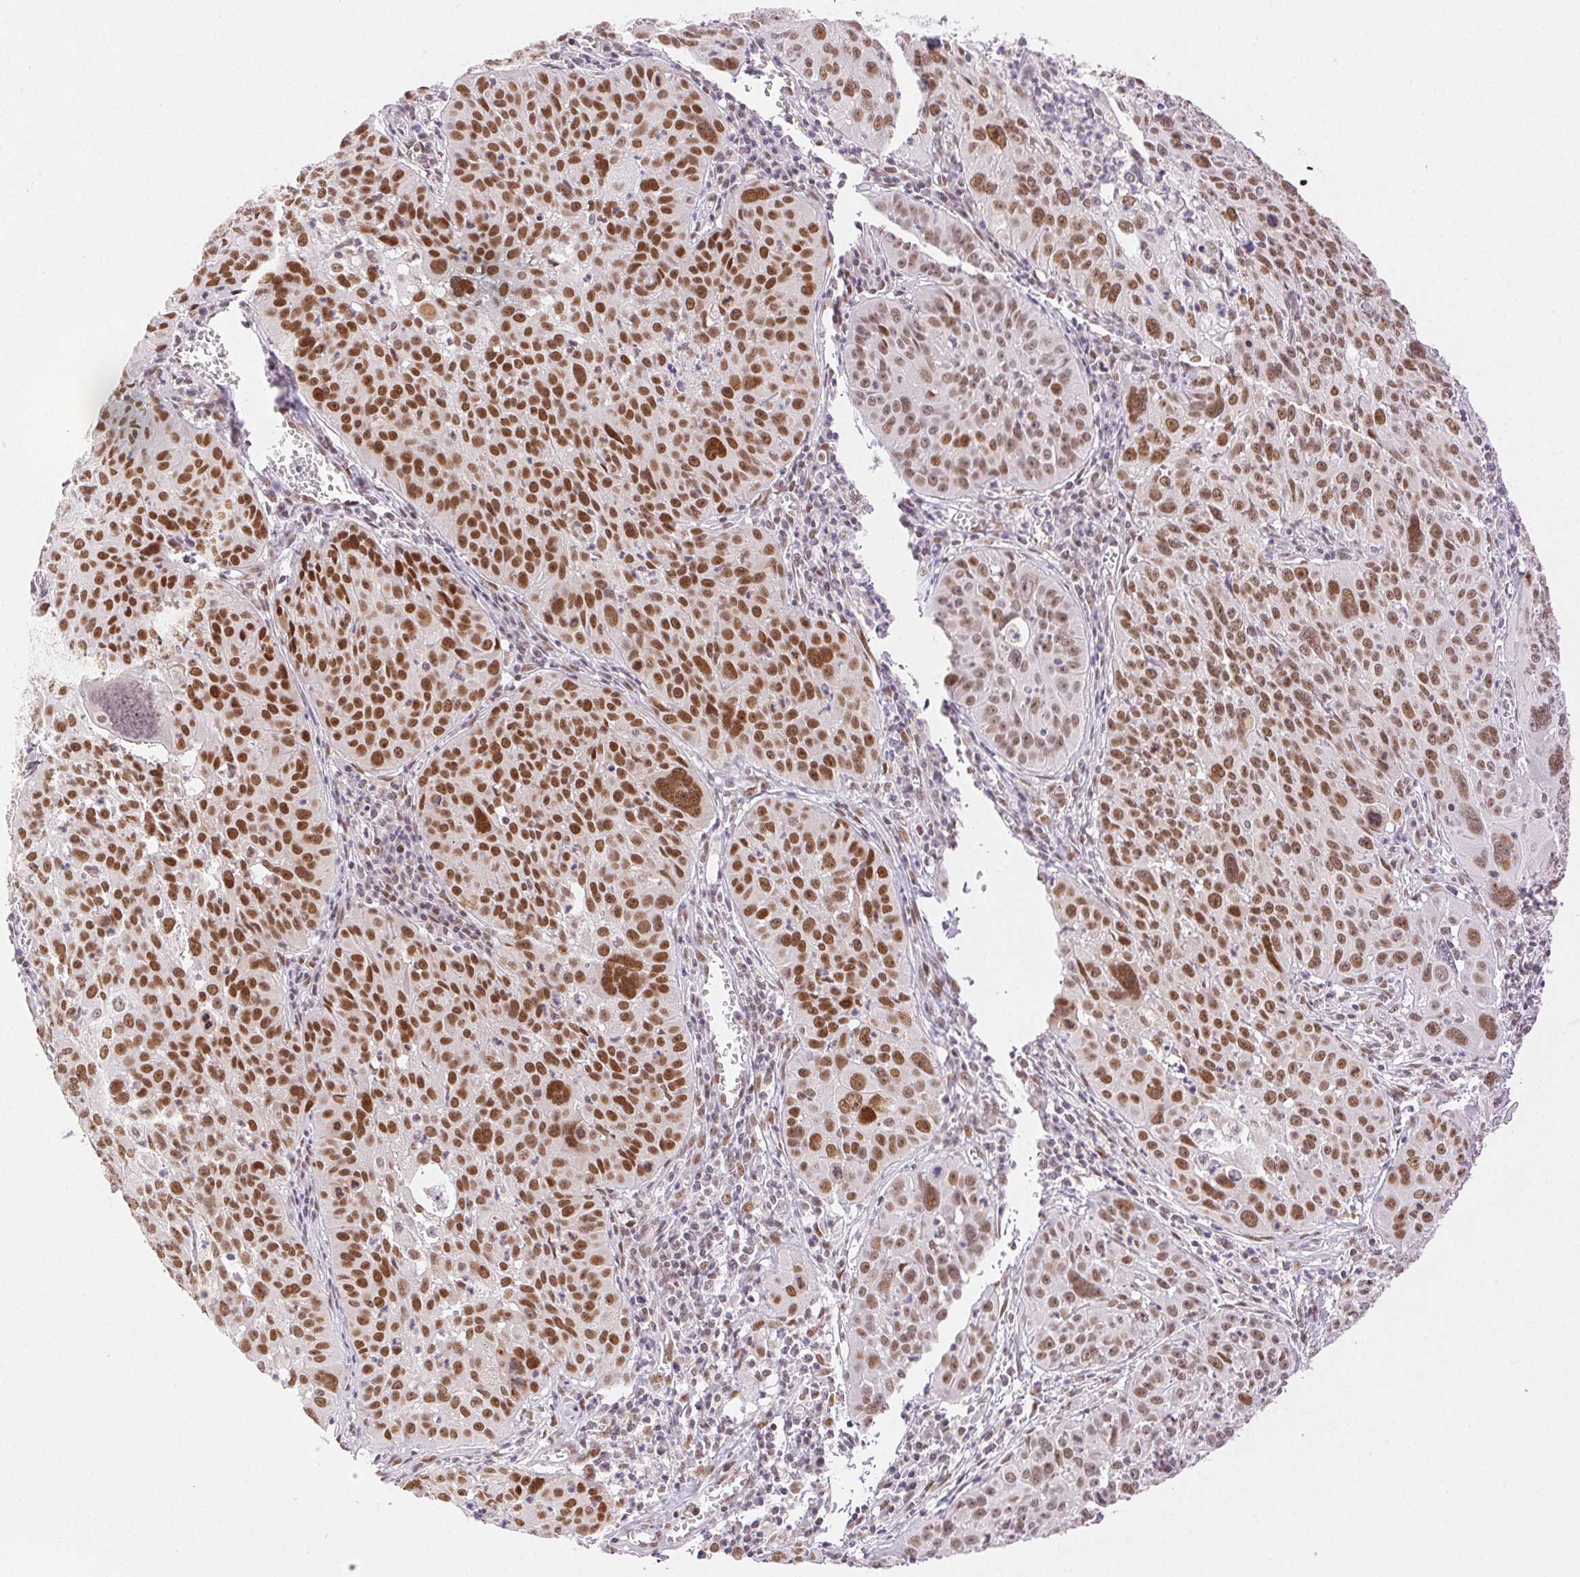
{"staining": {"intensity": "moderate", "quantity": ">75%", "location": "nuclear"}, "tissue": "cervical cancer", "cell_type": "Tumor cells", "image_type": "cancer", "snomed": [{"axis": "morphology", "description": "Squamous cell carcinoma, NOS"}, {"axis": "topography", "description": "Cervix"}], "caption": "Immunohistochemical staining of human cervical cancer (squamous cell carcinoma) reveals medium levels of moderate nuclear positivity in approximately >75% of tumor cells.", "gene": "H2AZ2", "patient": {"sex": "female", "age": 31}}